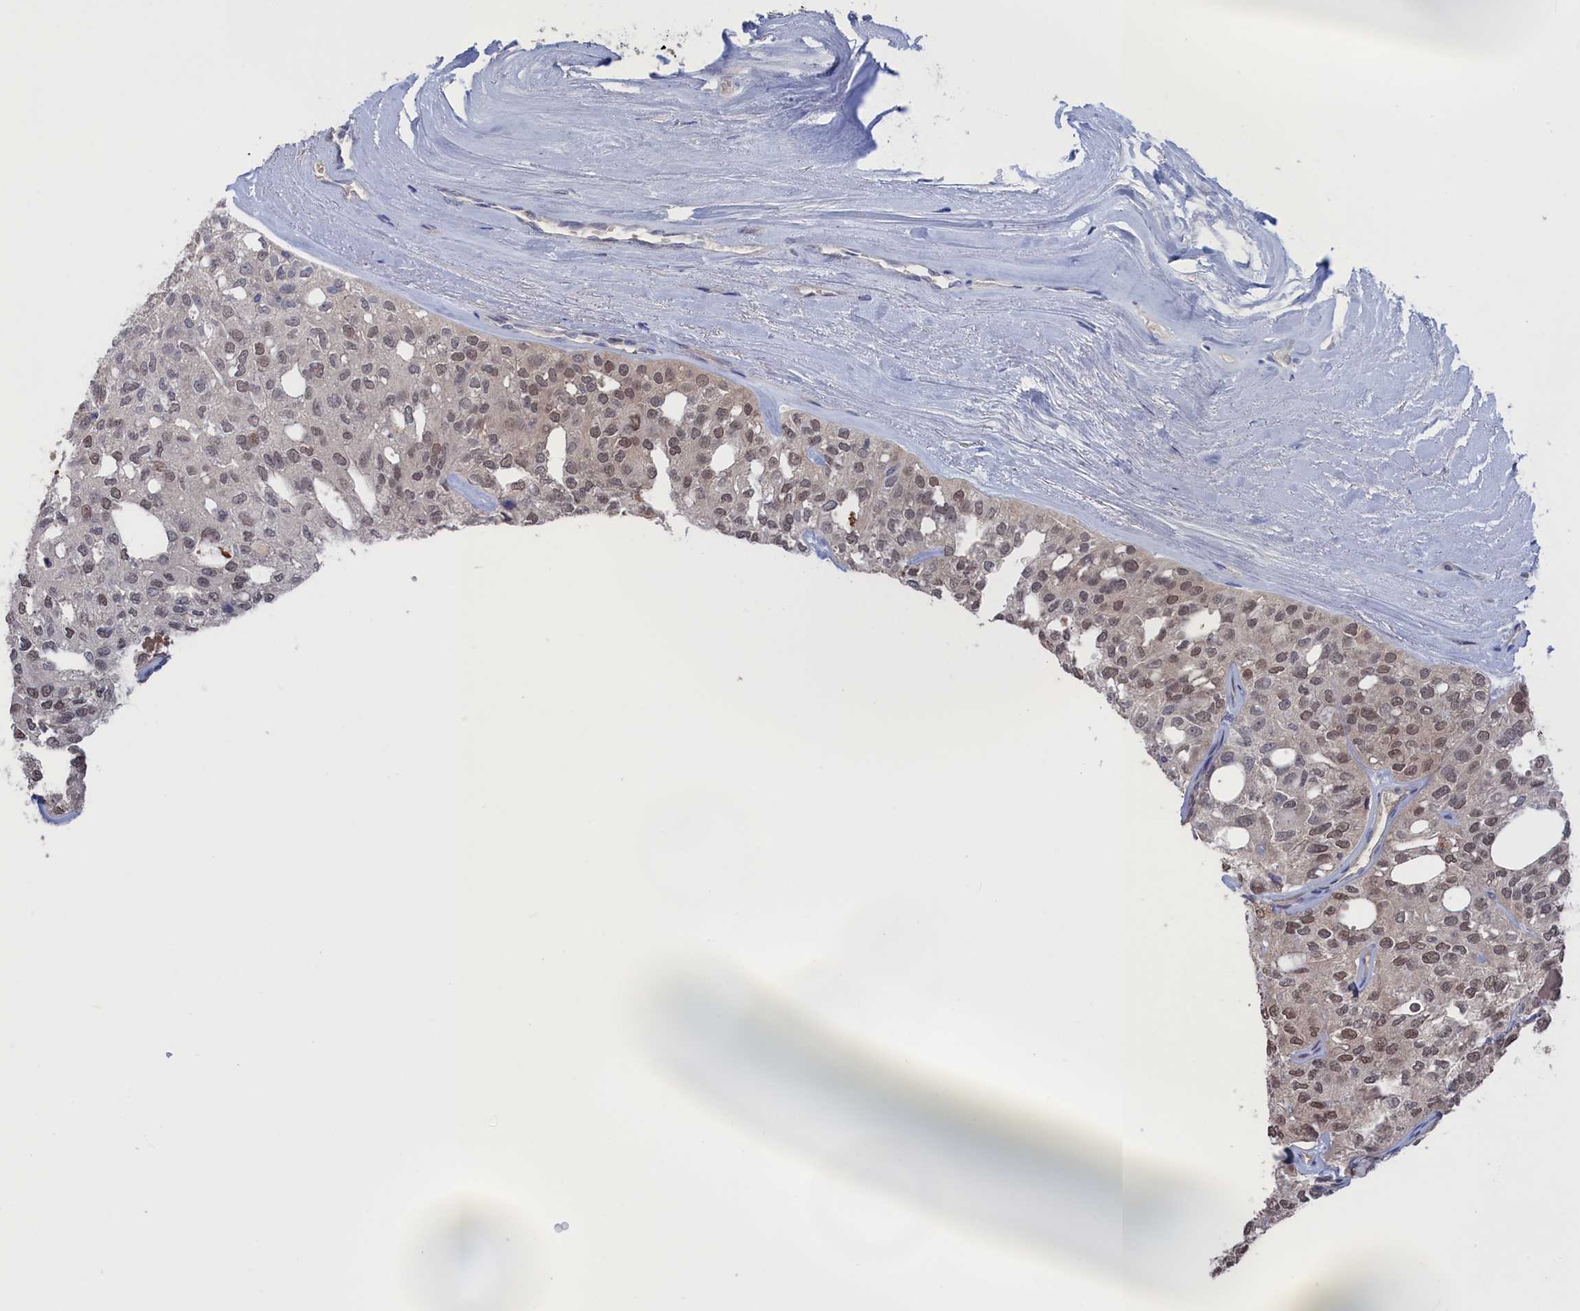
{"staining": {"intensity": "moderate", "quantity": ">75%", "location": "nuclear"}, "tissue": "thyroid cancer", "cell_type": "Tumor cells", "image_type": "cancer", "snomed": [{"axis": "morphology", "description": "Follicular adenoma carcinoma, NOS"}, {"axis": "topography", "description": "Thyroid gland"}], "caption": "A medium amount of moderate nuclear expression is present in approximately >75% of tumor cells in thyroid cancer (follicular adenoma carcinoma) tissue. Using DAB (3,3'-diaminobenzidine) (brown) and hematoxylin (blue) stains, captured at high magnification using brightfield microscopy.", "gene": "NUTF2", "patient": {"sex": "male", "age": 75}}